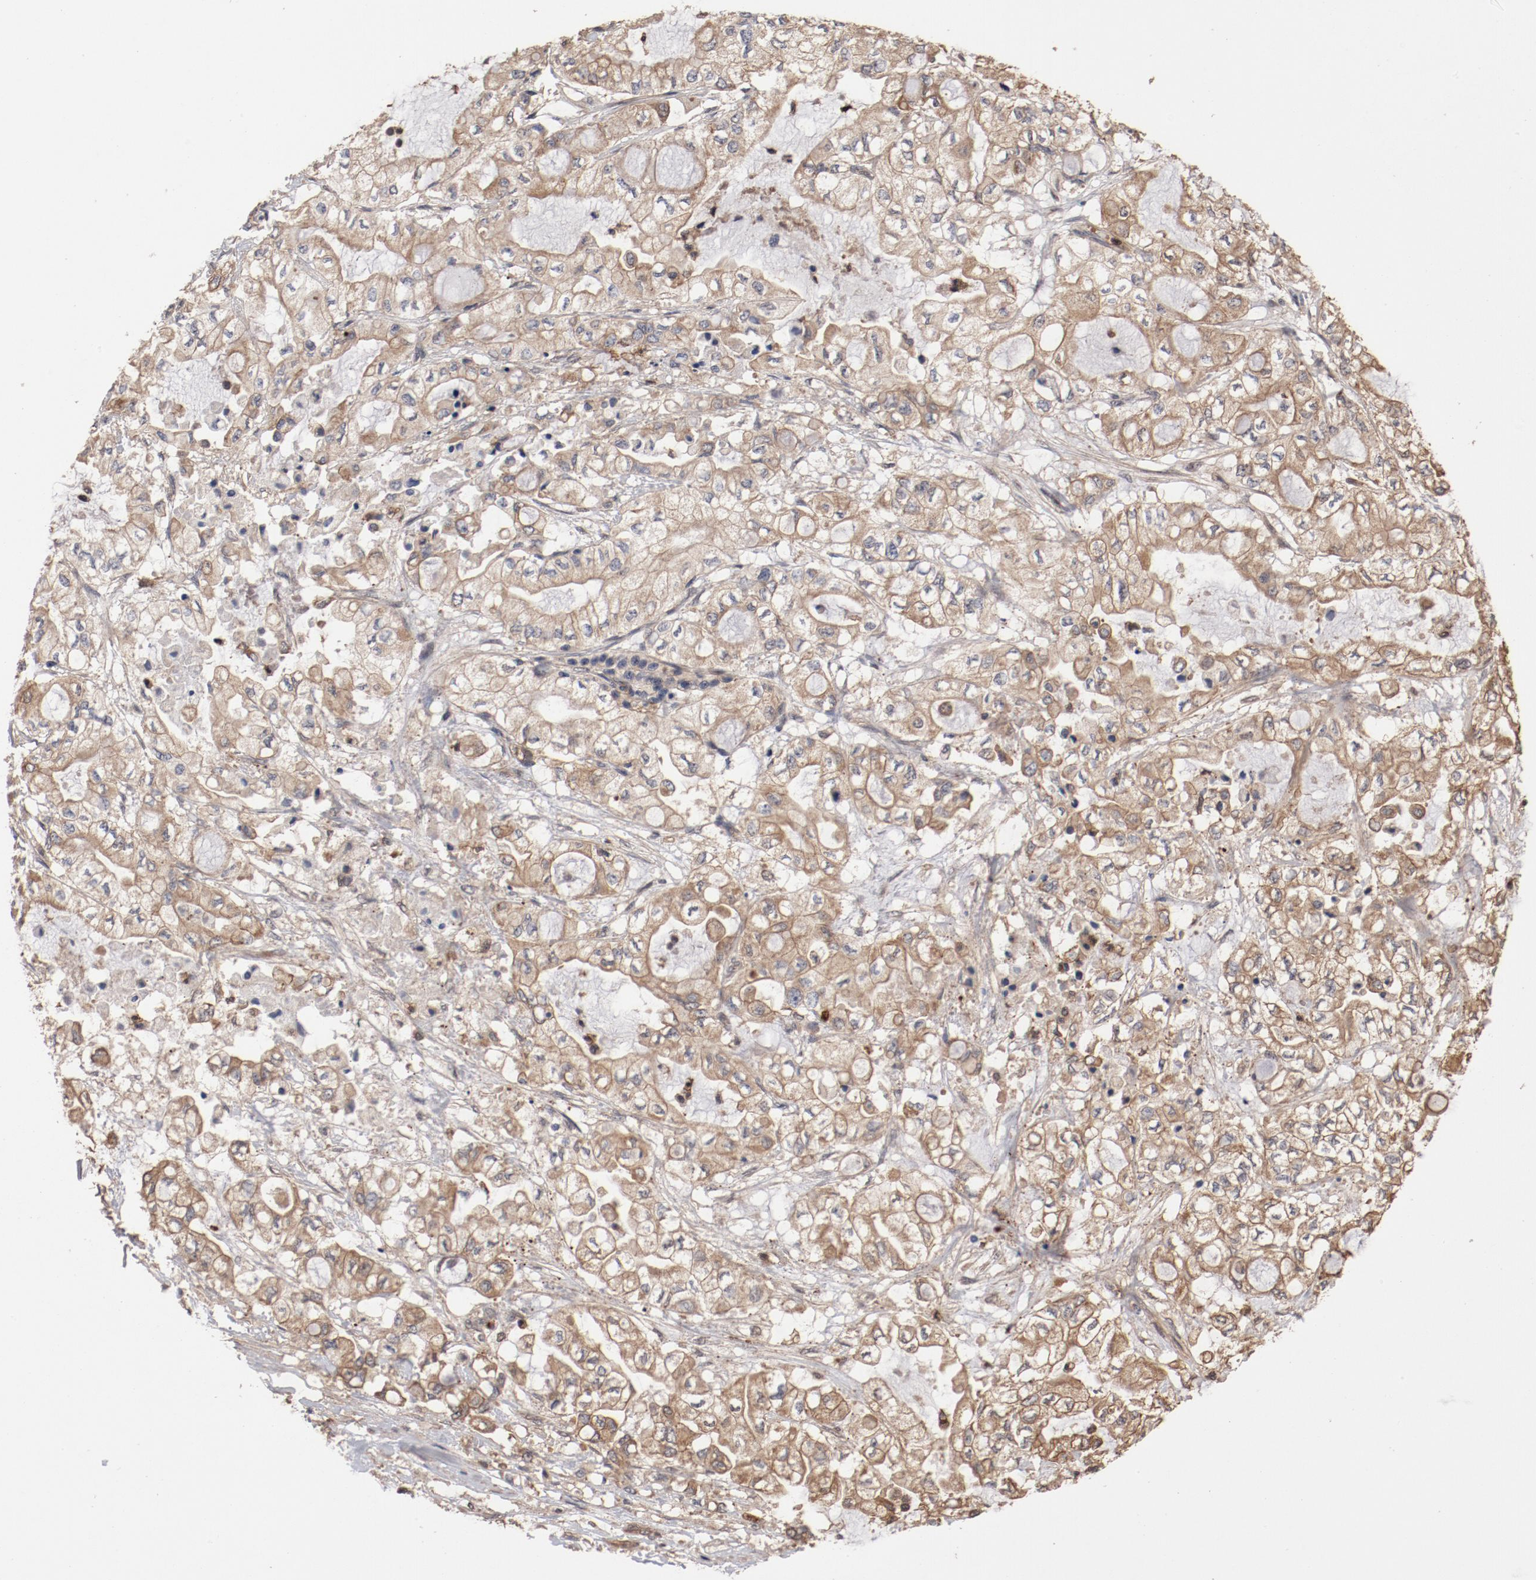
{"staining": {"intensity": "moderate", "quantity": ">75%", "location": "cytoplasmic/membranous"}, "tissue": "pancreatic cancer", "cell_type": "Tumor cells", "image_type": "cancer", "snomed": [{"axis": "morphology", "description": "Adenocarcinoma, NOS"}, {"axis": "topography", "description": "Pancreas"}], "caption": "Pancreatic adenocarcinoma tissue reveals moderate cytoplasmic/membranous positivity in approximately >75% of tumor cells, visualized by immunohistochemistry.", "gene": "GUF1", "patient": {"sex": "male", "age": 79}}